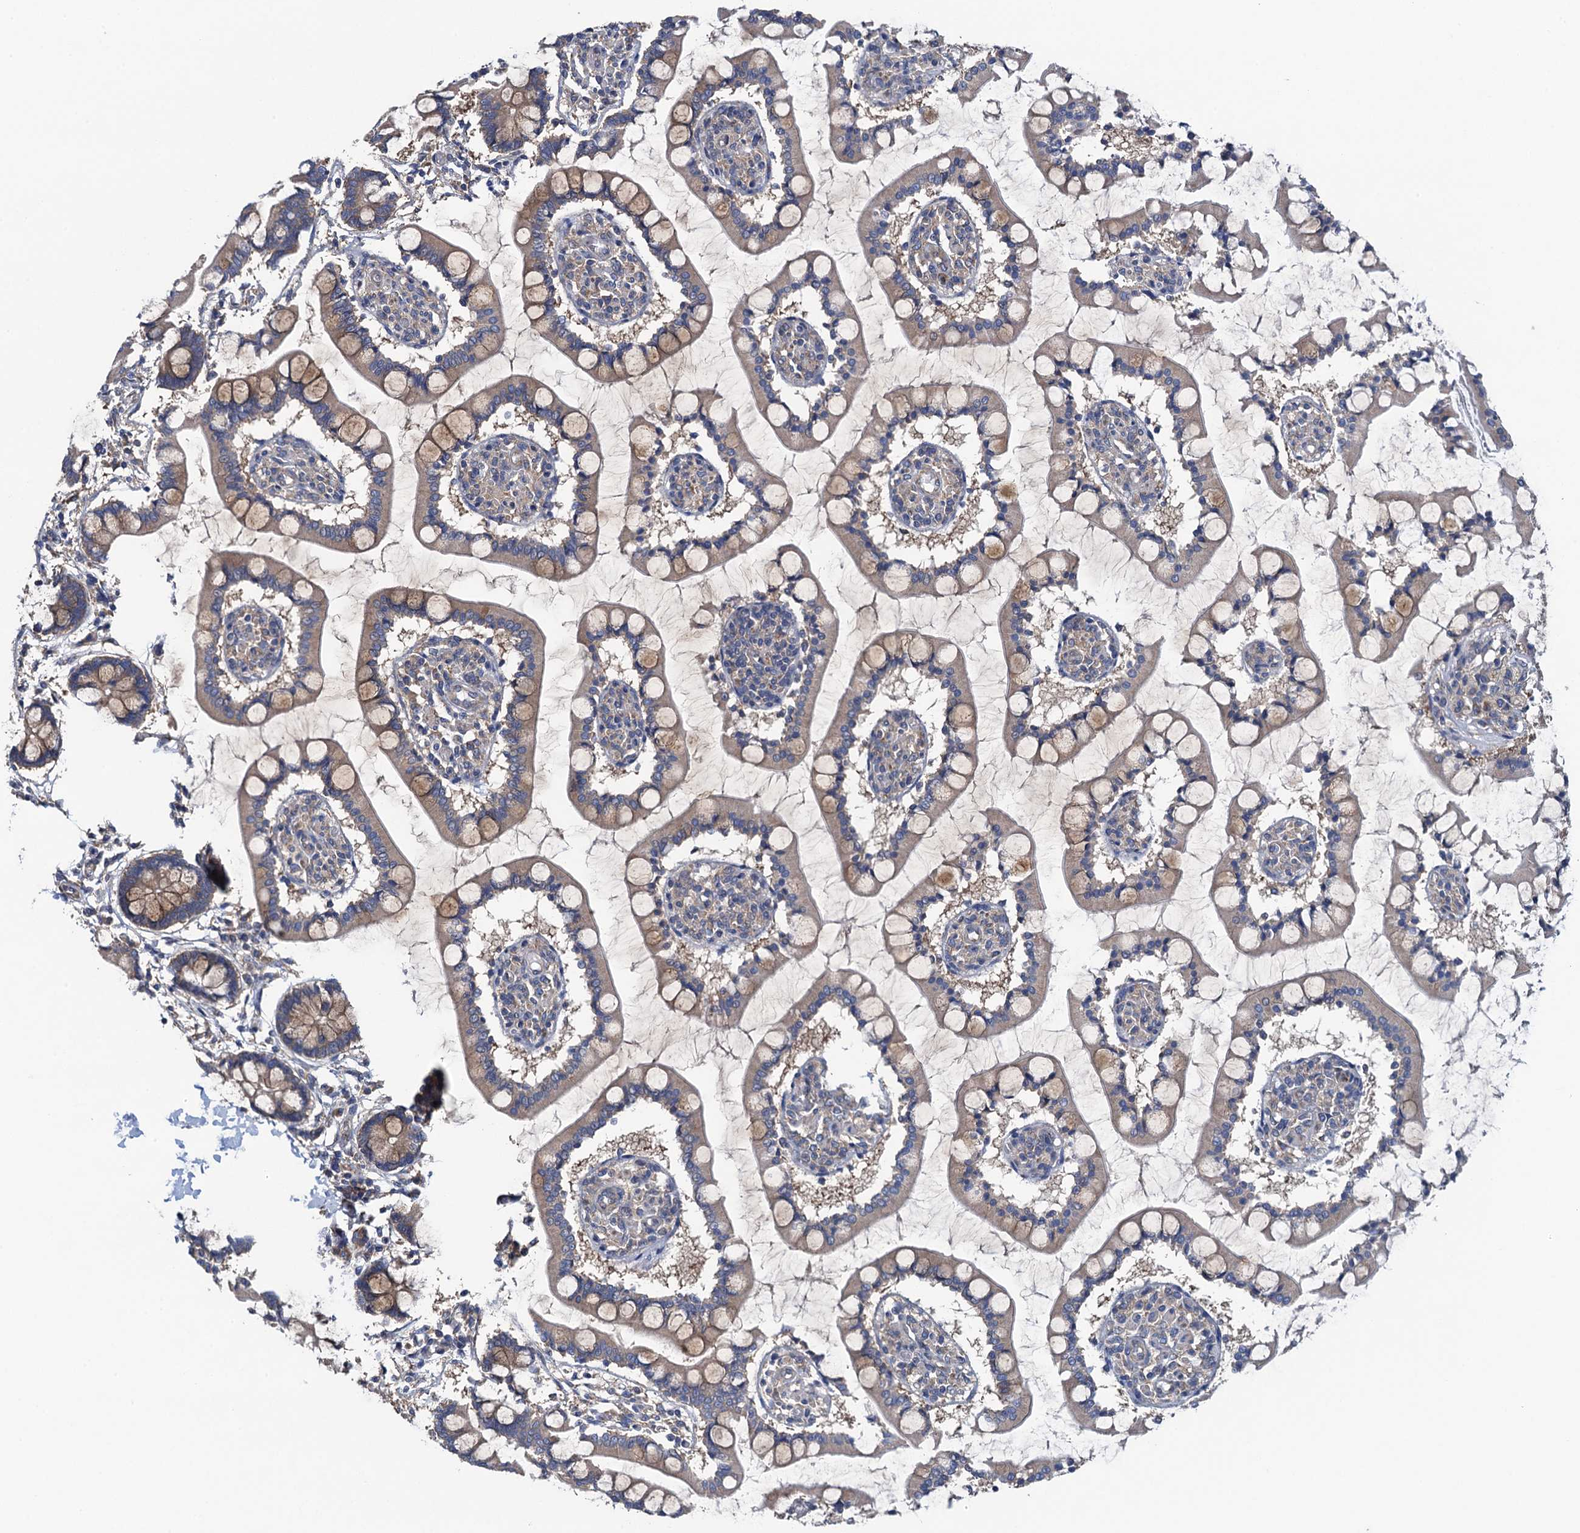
{"staining": {"intensity": "moderate", "quantity": "25%-75%", "location": "cytoplasmic/membranous"}, "tissue": "small intestine", "cell_type": "Glandular cells", "image_type": "normal", "snomed": [{"axis": "morphology", "description": "Normal tissue, NOS"}, {"axis": "topography", "description": "Small intestine"}], "caption": "A medium amount of moderate cytoplasmic/membranous expression is seen in approximately 25%-75% of glandular cells in unremarkable small intestine.", "gene": "ADCY9", "patient": {"sex": "male", "age": 52}}